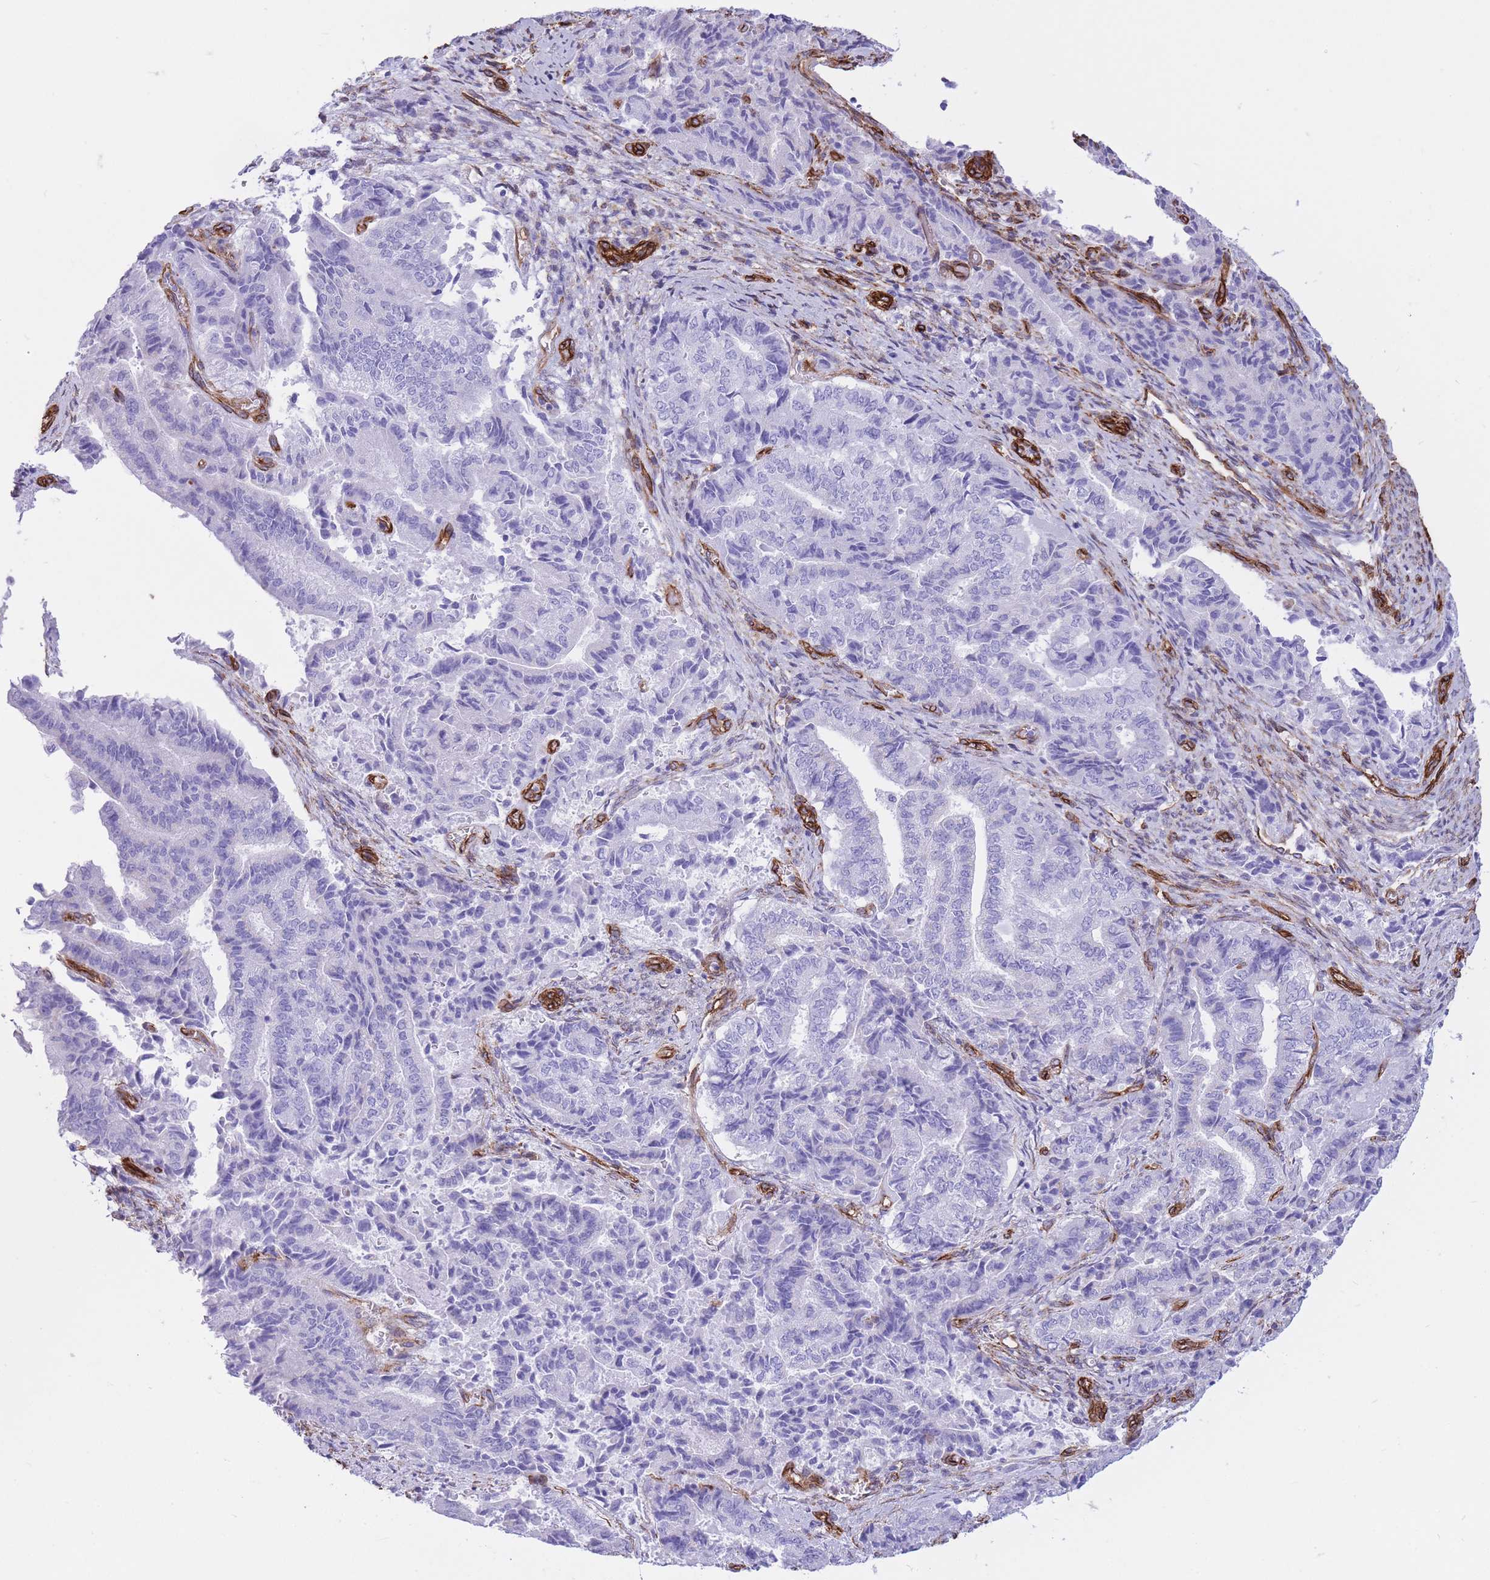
{"staining": {"intensity": "negative", "quantity": "none", "location": "none"}, "tissue": "endometrial cancer", "cell_type": "Tumor cells", "image_type": "cancer", "snomed": [{"axis": "morphology", "description": "Adenocarcinoma, NOS"}, {"axis": "topography", "description": "Endometrium"}], "caption": "Immunohistochemistry of adenocarcinoma (endometrial) displays no expression in tumor cells.", "gene": "CAVIN1", "patient": {"sex": "female", "age": 80}}